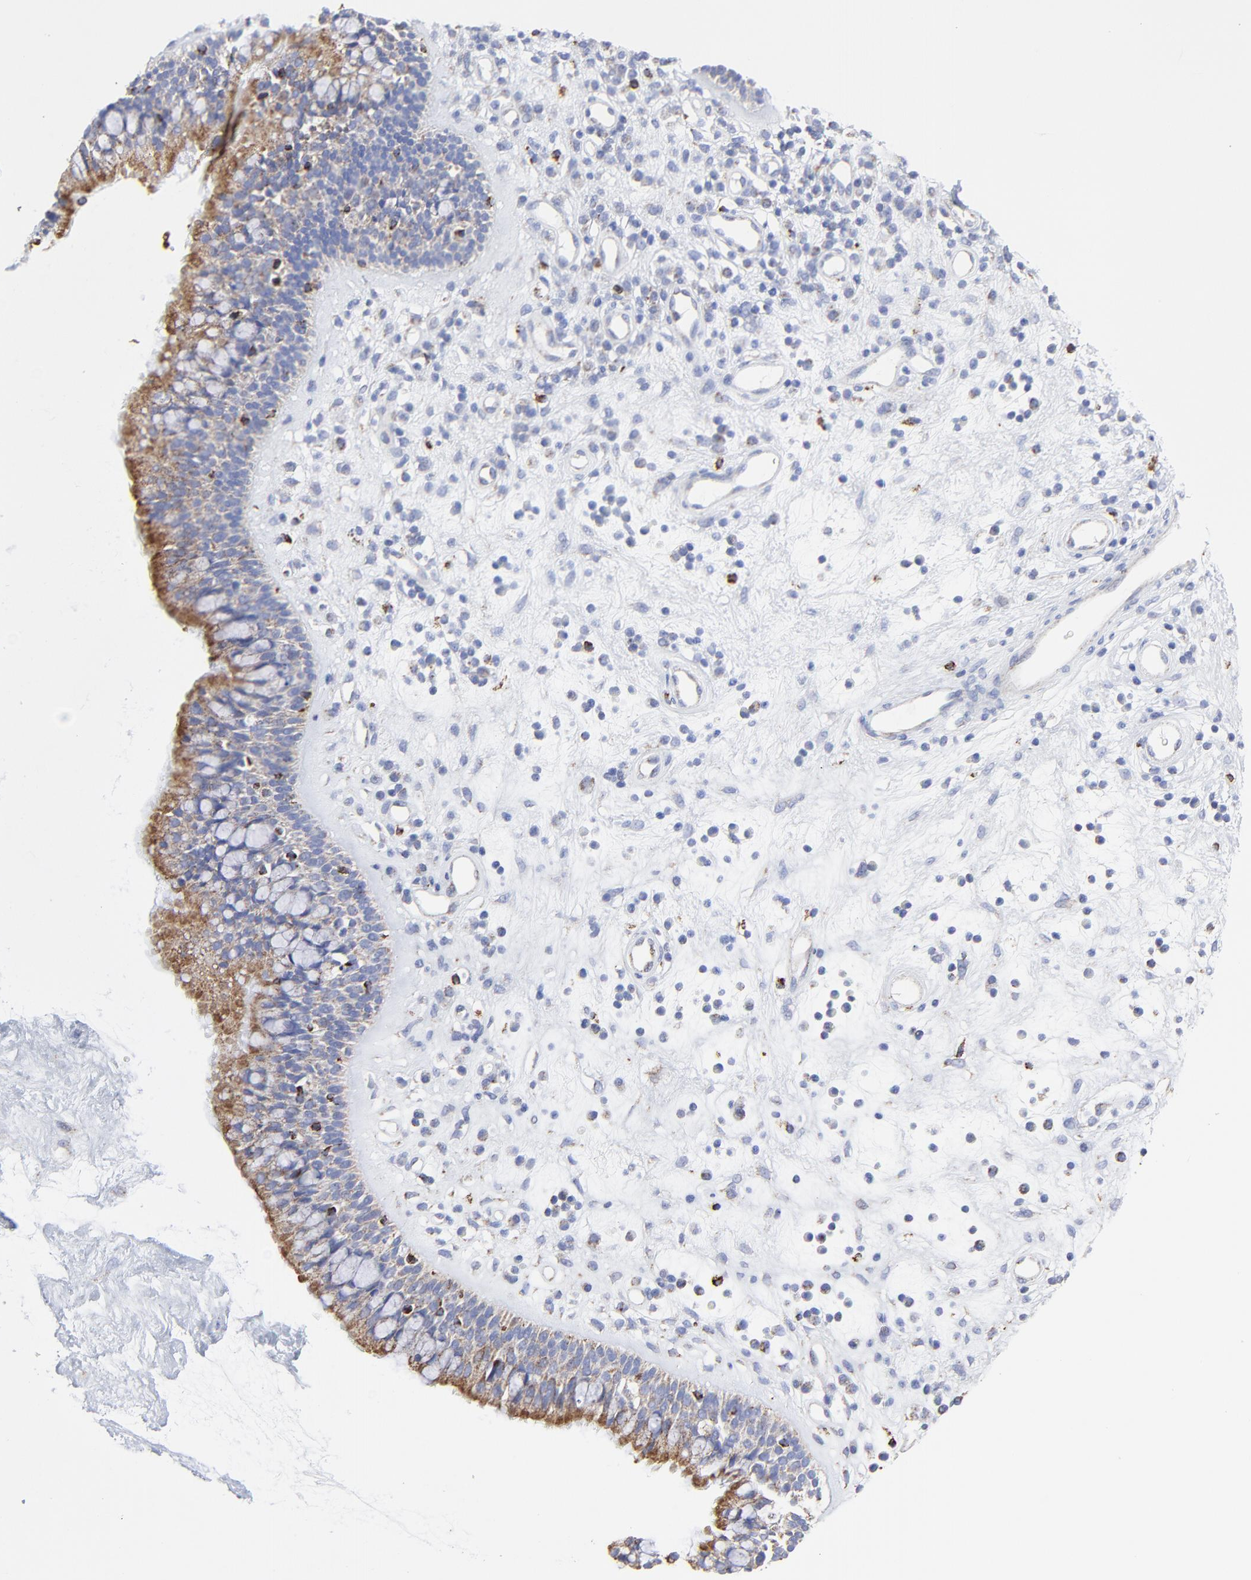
{"staining": {"intensity": "moderate", "quantity": ">75%", "location": "cytoplasmic/membranous"}, "tissue": "nasopharynx", "cell_type": "Respiratory epithelial cells", "image_type": "normal", "snomed": [{"axis": "morphology", "description": "Normal tissue, NOS"}, {"axis": "morphology", "description": "Inflammation, NOS"}, {"axis": "topography", "description": "Nasopharynx"}], "caption": "Nasopharynx stained for a protein (brown) reveals moderate cytoplasmic/membranous positive positivity in about >75% of respiratory epithelial cells.", "gene": "PINK1", "patient": {"sex": "male", "age": 48}}